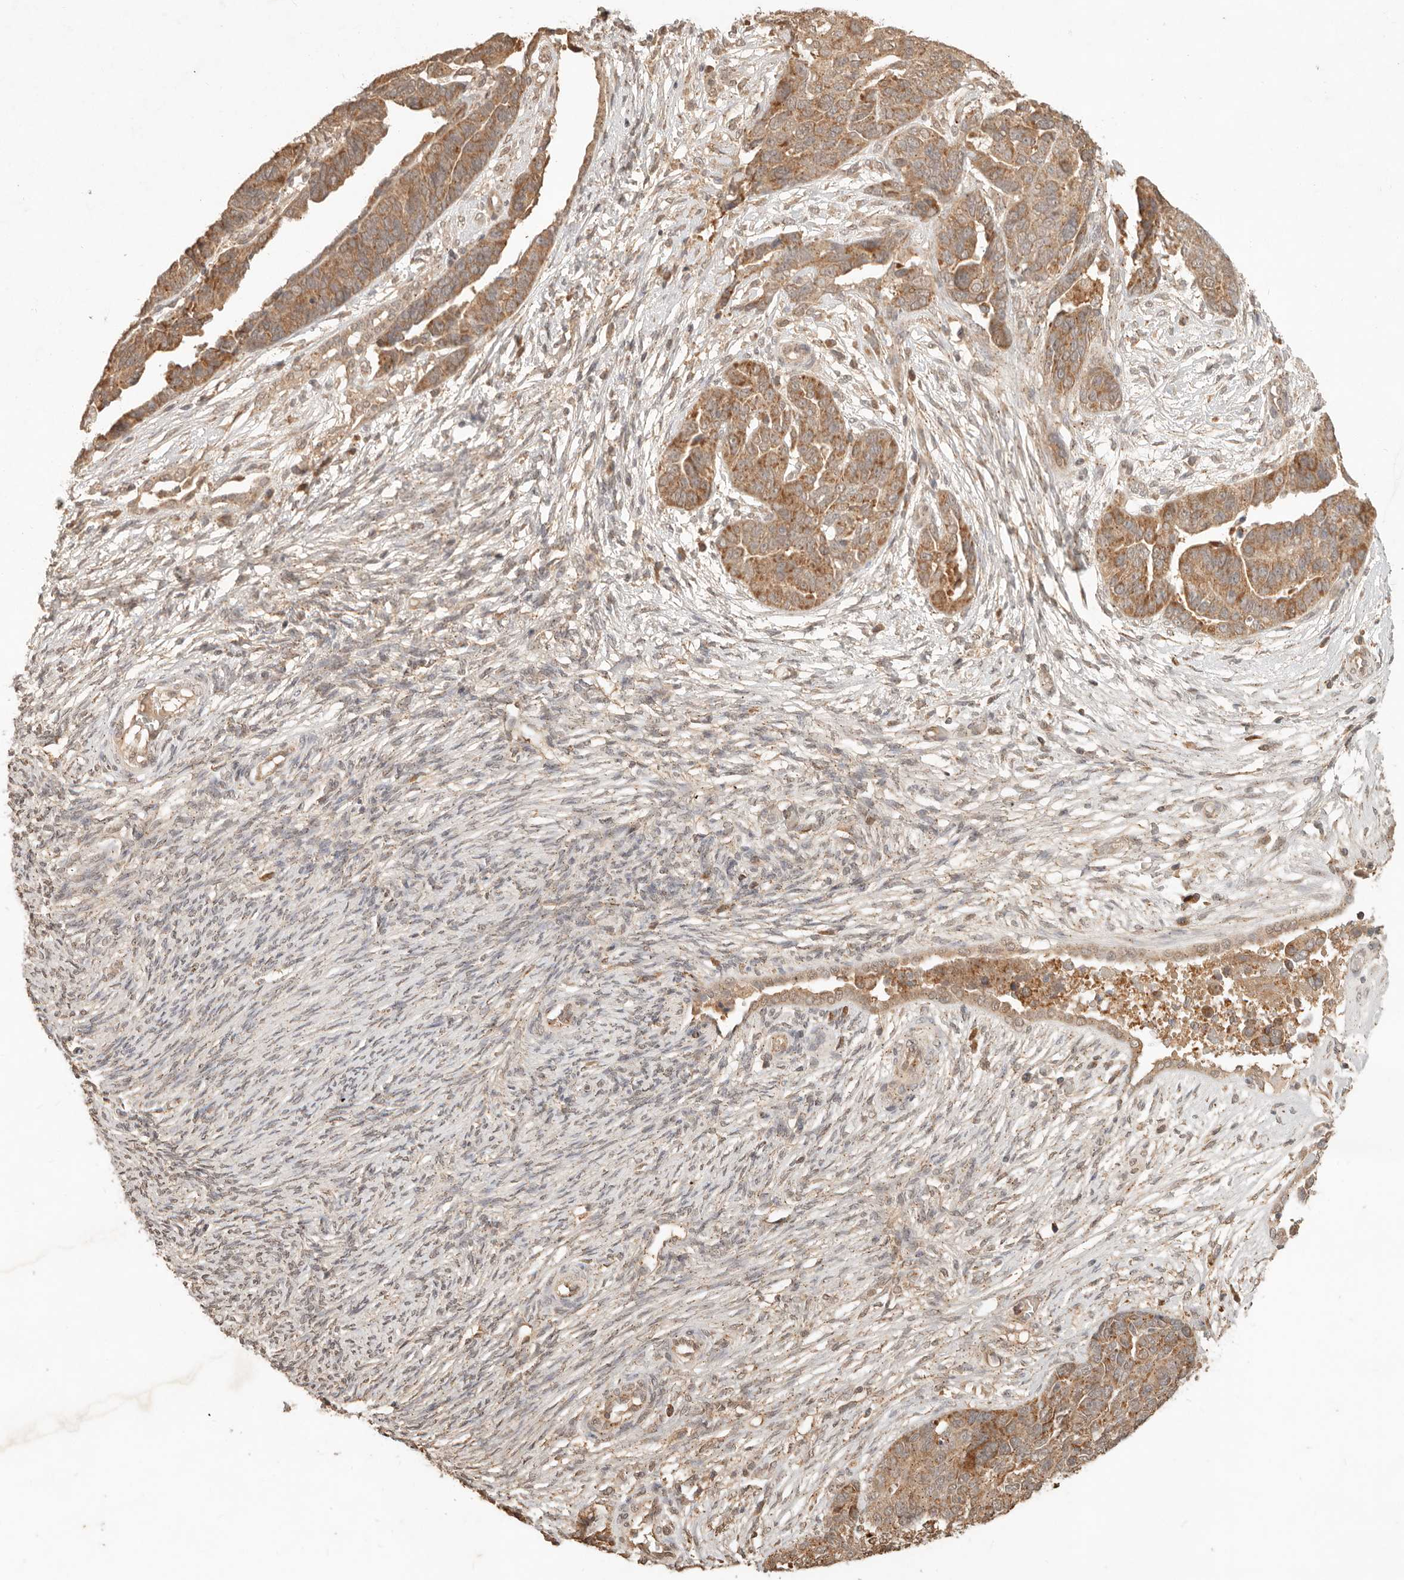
{"staining": {"intensity": "moderate", "quantity": ">75%", "location": "cytoplasmic/membranous"}, "tissue": "ovarian cancer", "cell_type": "Tumor cells", "image_type": "cancer", "snomed": [{"axis": "morphology", "description": "Cystadenocarcinoma, serous, NOS"}, {"axis": "topography", "description": "Ovary"}], "caption": "This micrograph exhibits immunohistochemistry (IHC) staining of ovarian serous cystadenocarcinoma, with medium moderate cytoplasmic/membranous expression in approximately >75% of tumor cells.", "gene": "LMO4", "patient": {"sex": "female", "age": 44}}